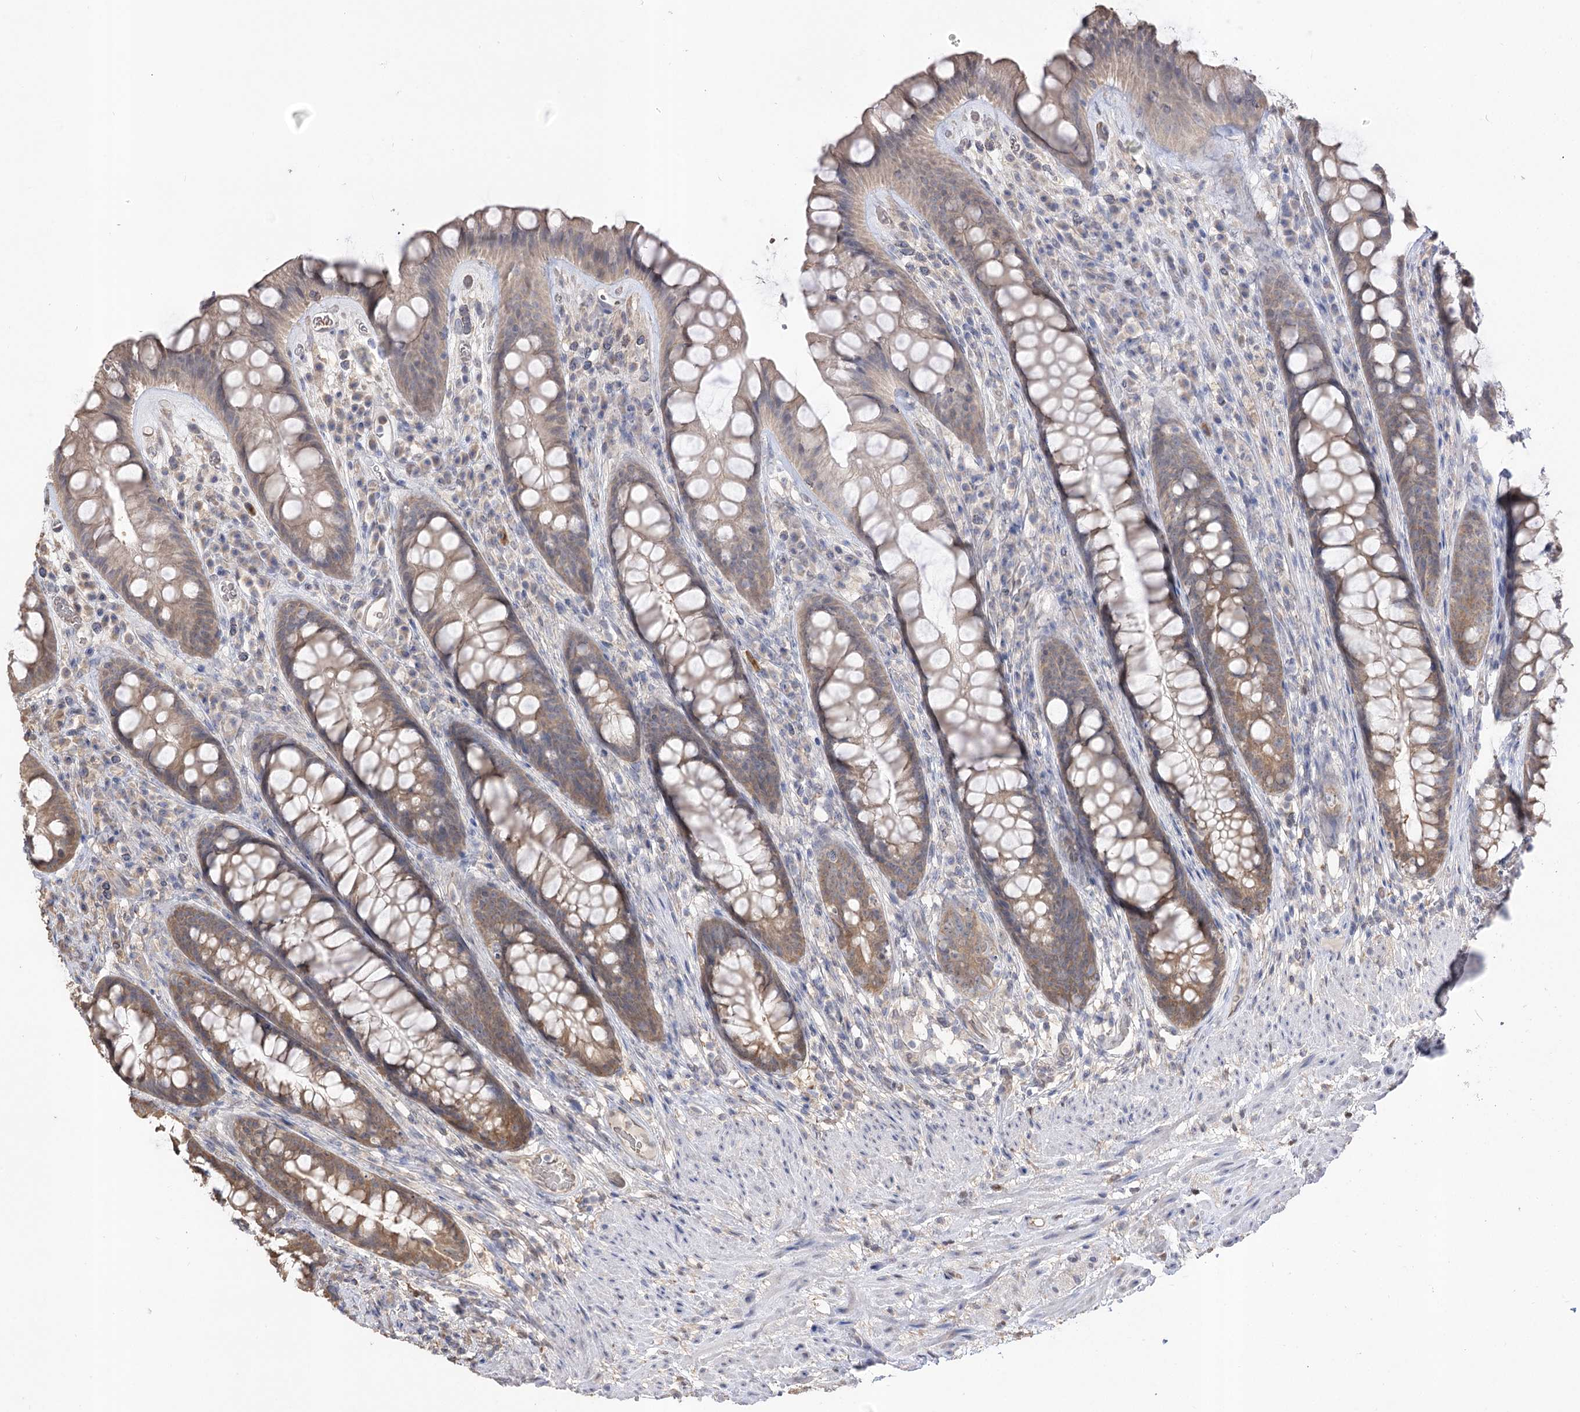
{"staining": {"intensity": "moderate", "quantity": "25%-75%", "location": "cytoplasmic/membranous"}, "tissue": "rectum", "cell_type": "Glandular cells", "image_type": "normal", "snomed": [{"axis": "morphology", "description": "Normal tissue, NOS"}, {"axis": "topography", "description": "Rectum"}], "caption": "The immunohistochemical stain highlights moderate cytoplasmic/membranous staining in glandular cells of benign rectum. The staining was performed using DAB (3,3'-diaminobenzidine), with brown indicating positive protein expression. Nuclei are stained blue with hematoxylin.", "gene": "R3HDM2", "patient": {"sex": "male", "age": 74}}